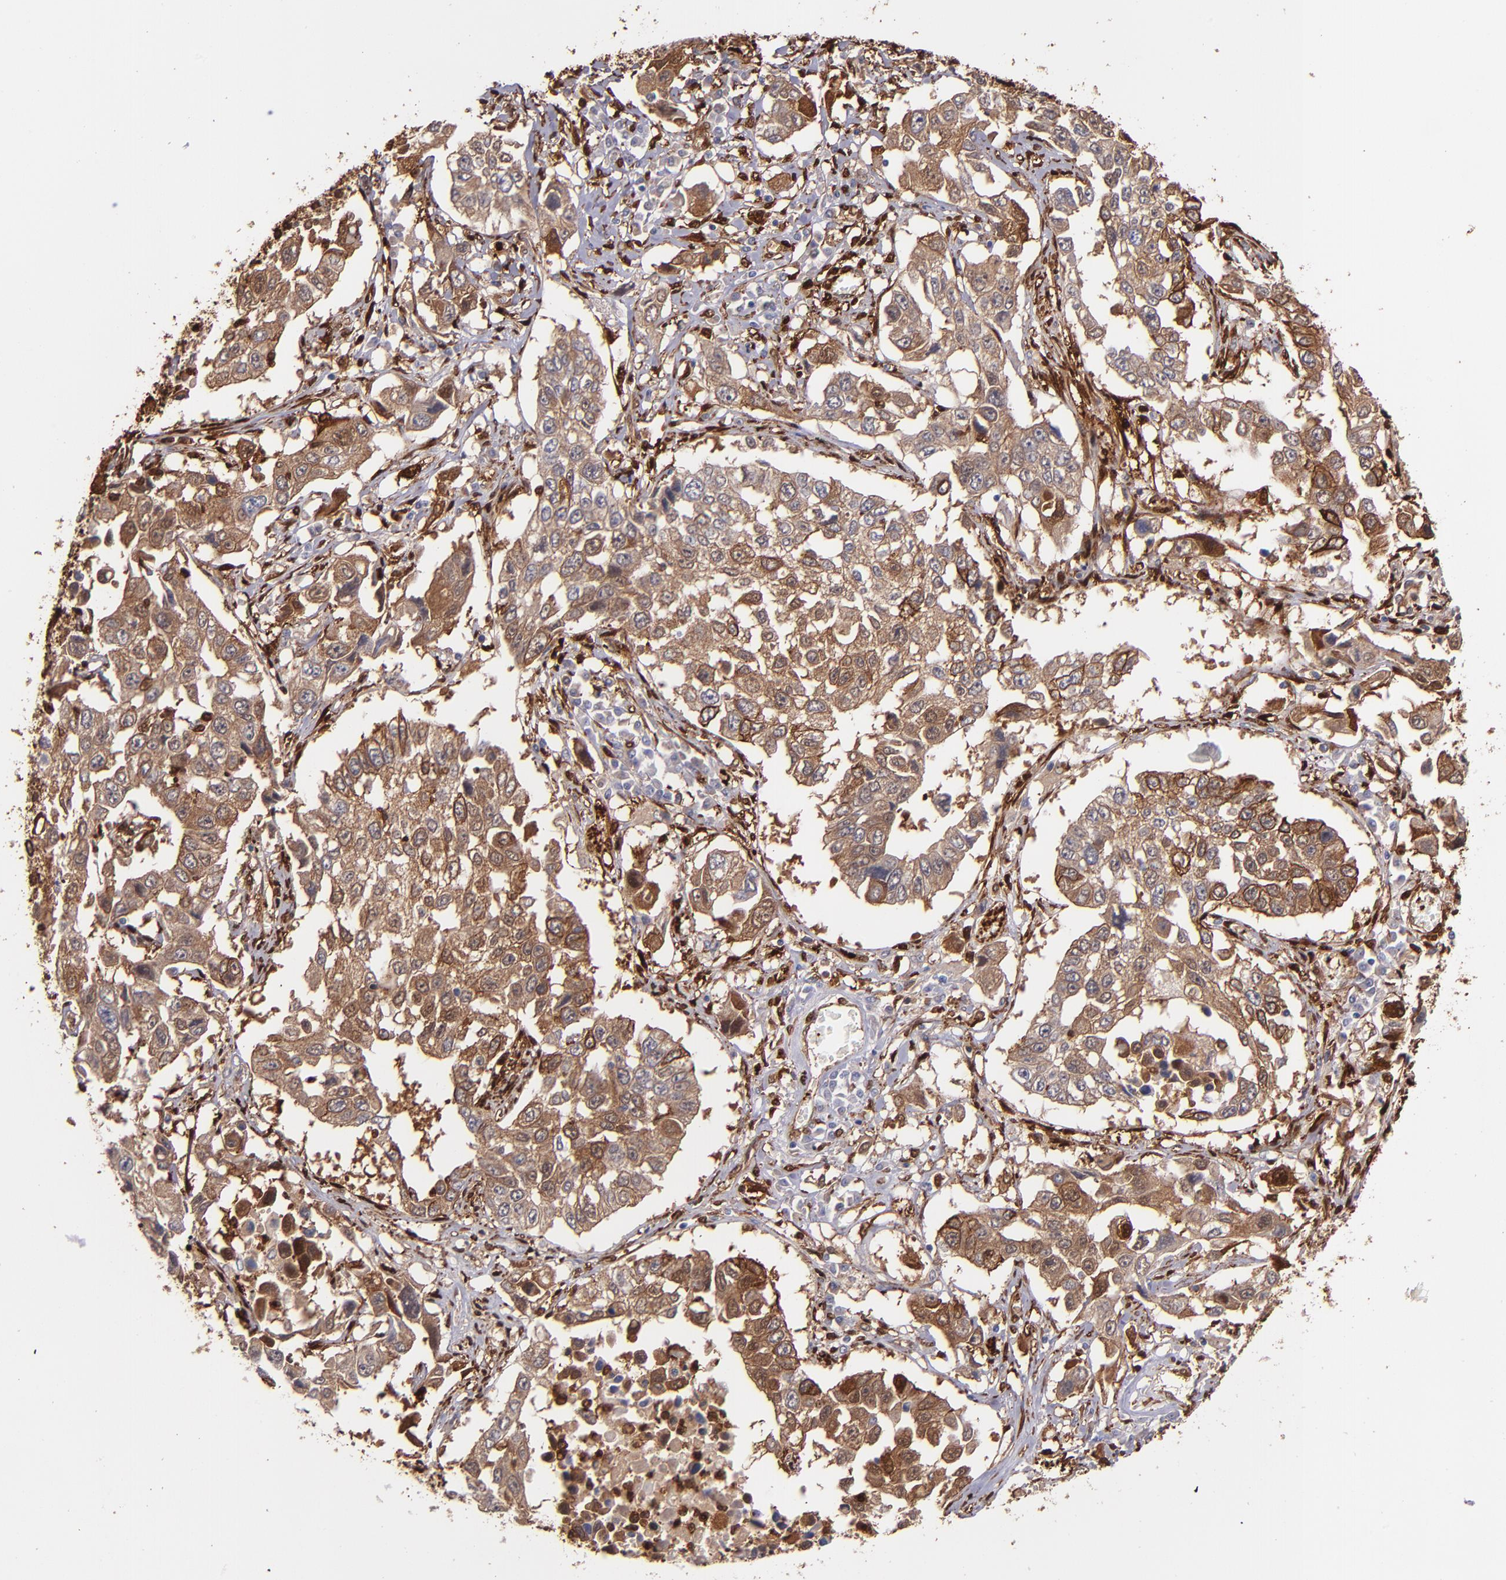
{"staining": {"intensity": "moderate", "quantity": ">75%", "location": "cytoplasmic/membranous"}, "tissue": "lung cancer", "cell_type": "Tumor cells", "image_type": "cancer", "snomed": [{"axis": "morphology", "description": "Squamous cell carcinoma, NOS"}, {"axis": "topography", "description": "Lung"}], "caption": "Lung cancer stained with immunohistochemistry (IHC) exhibits moderate cytoplasmic/membranous positivity in approximately >75% of tumor cells.", "gene": "VCL", "patient": {"sex": "male", "age": 71}}